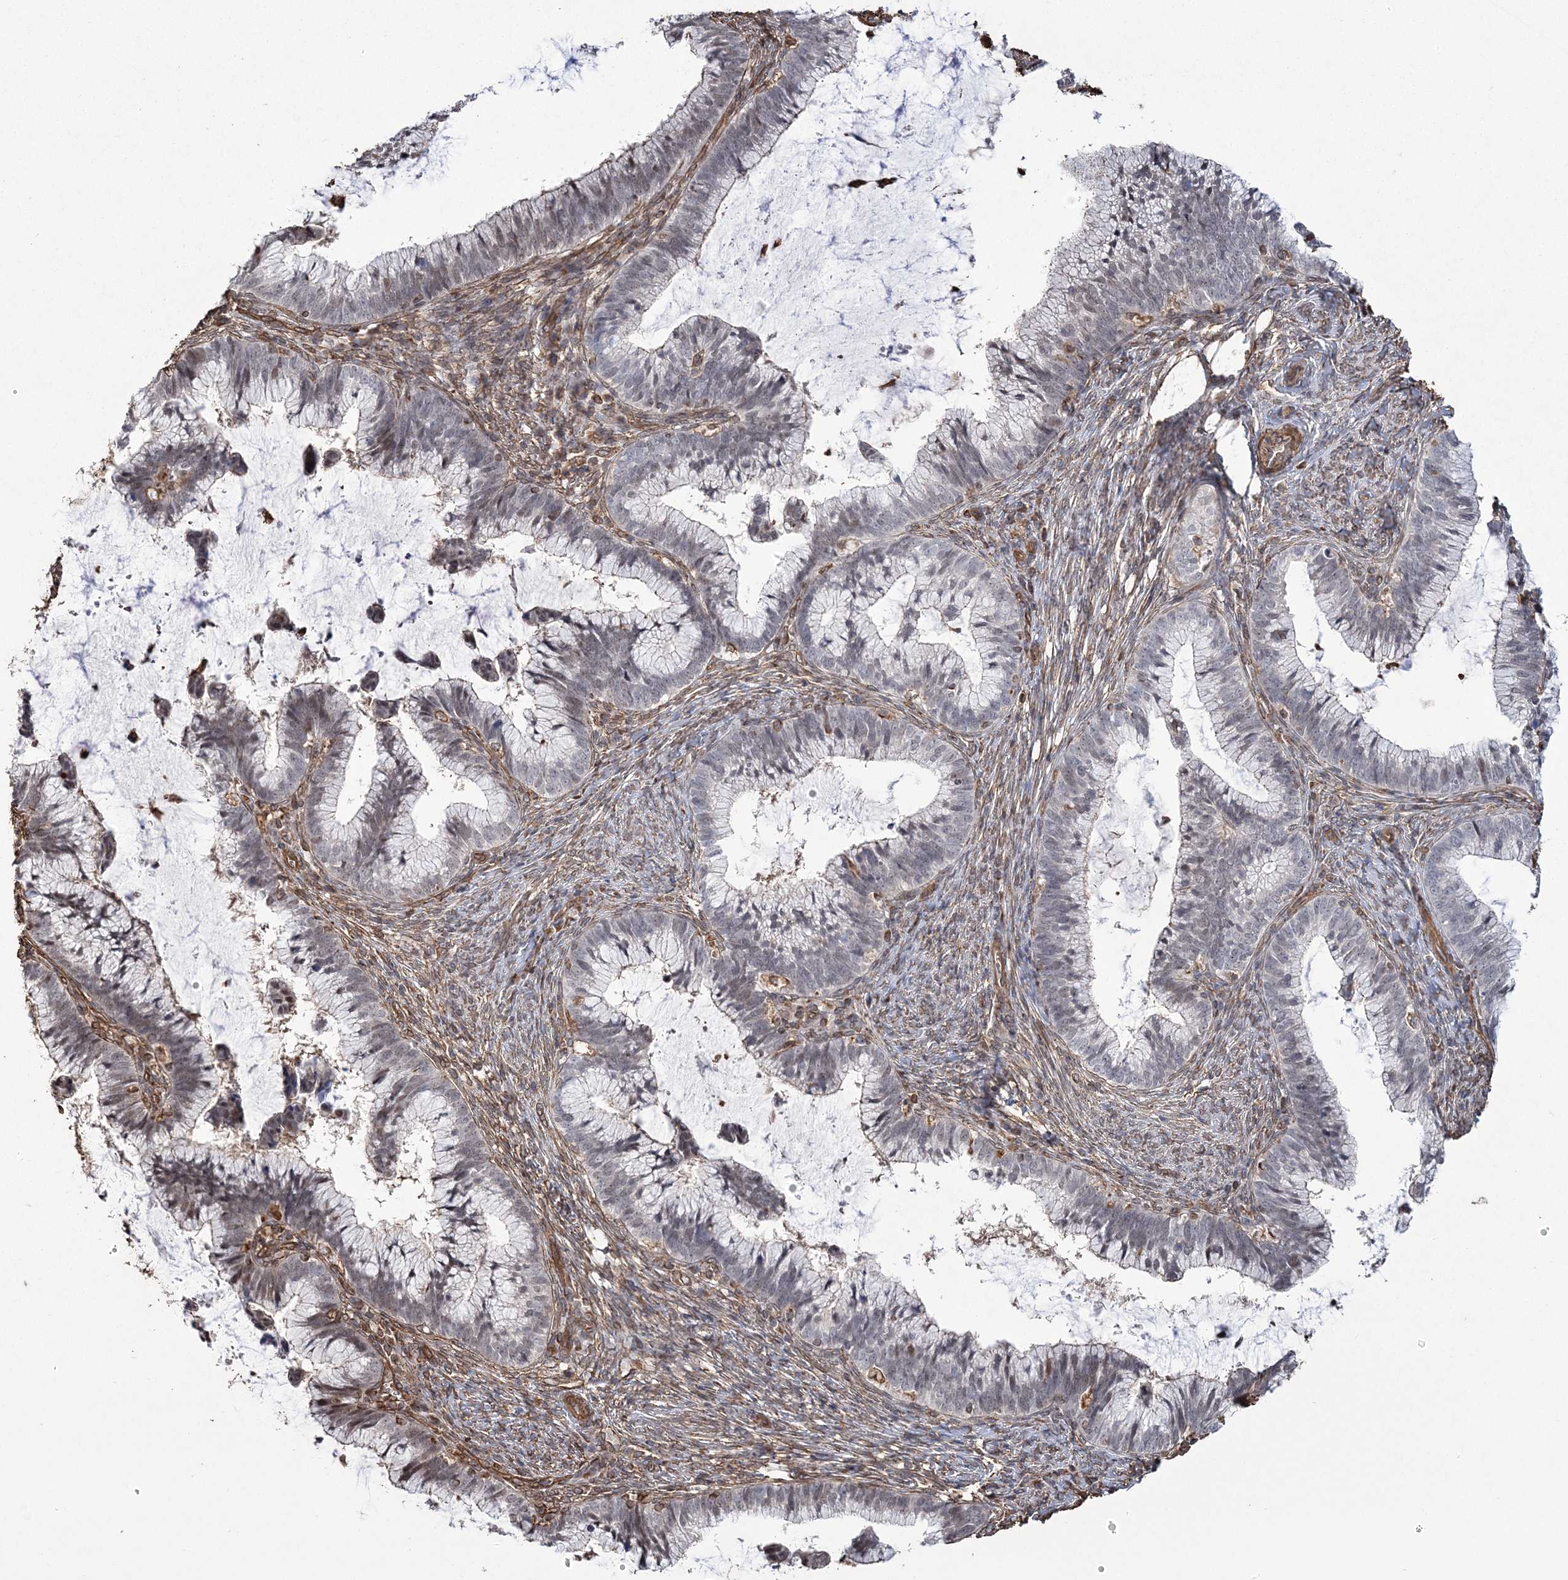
{"staining": {"intensity": "weak", "quantity": "25%-75%", "location": "nuclear"}, "tissue": "cervical cancer", "cell_type": "Tumor cells", "image_type": "cancer", "snomed": [{"axis": "morphology", "description": "Adenocarcinoma, NOS"}, {"axis": "topography", "description": "Cervix"}], "caption": "Weak nuclear expression is seen in approximately 25%-75% of tumor cells in cervical adenocarcinoma. The staining was performed using DAB to visualize the protein expression in brown, while the nuclei were stained in blue with hematoxylin (Magnification: 20x).", "gene": "ATP11B", "patient": {"sex": "female", "age": 36}}